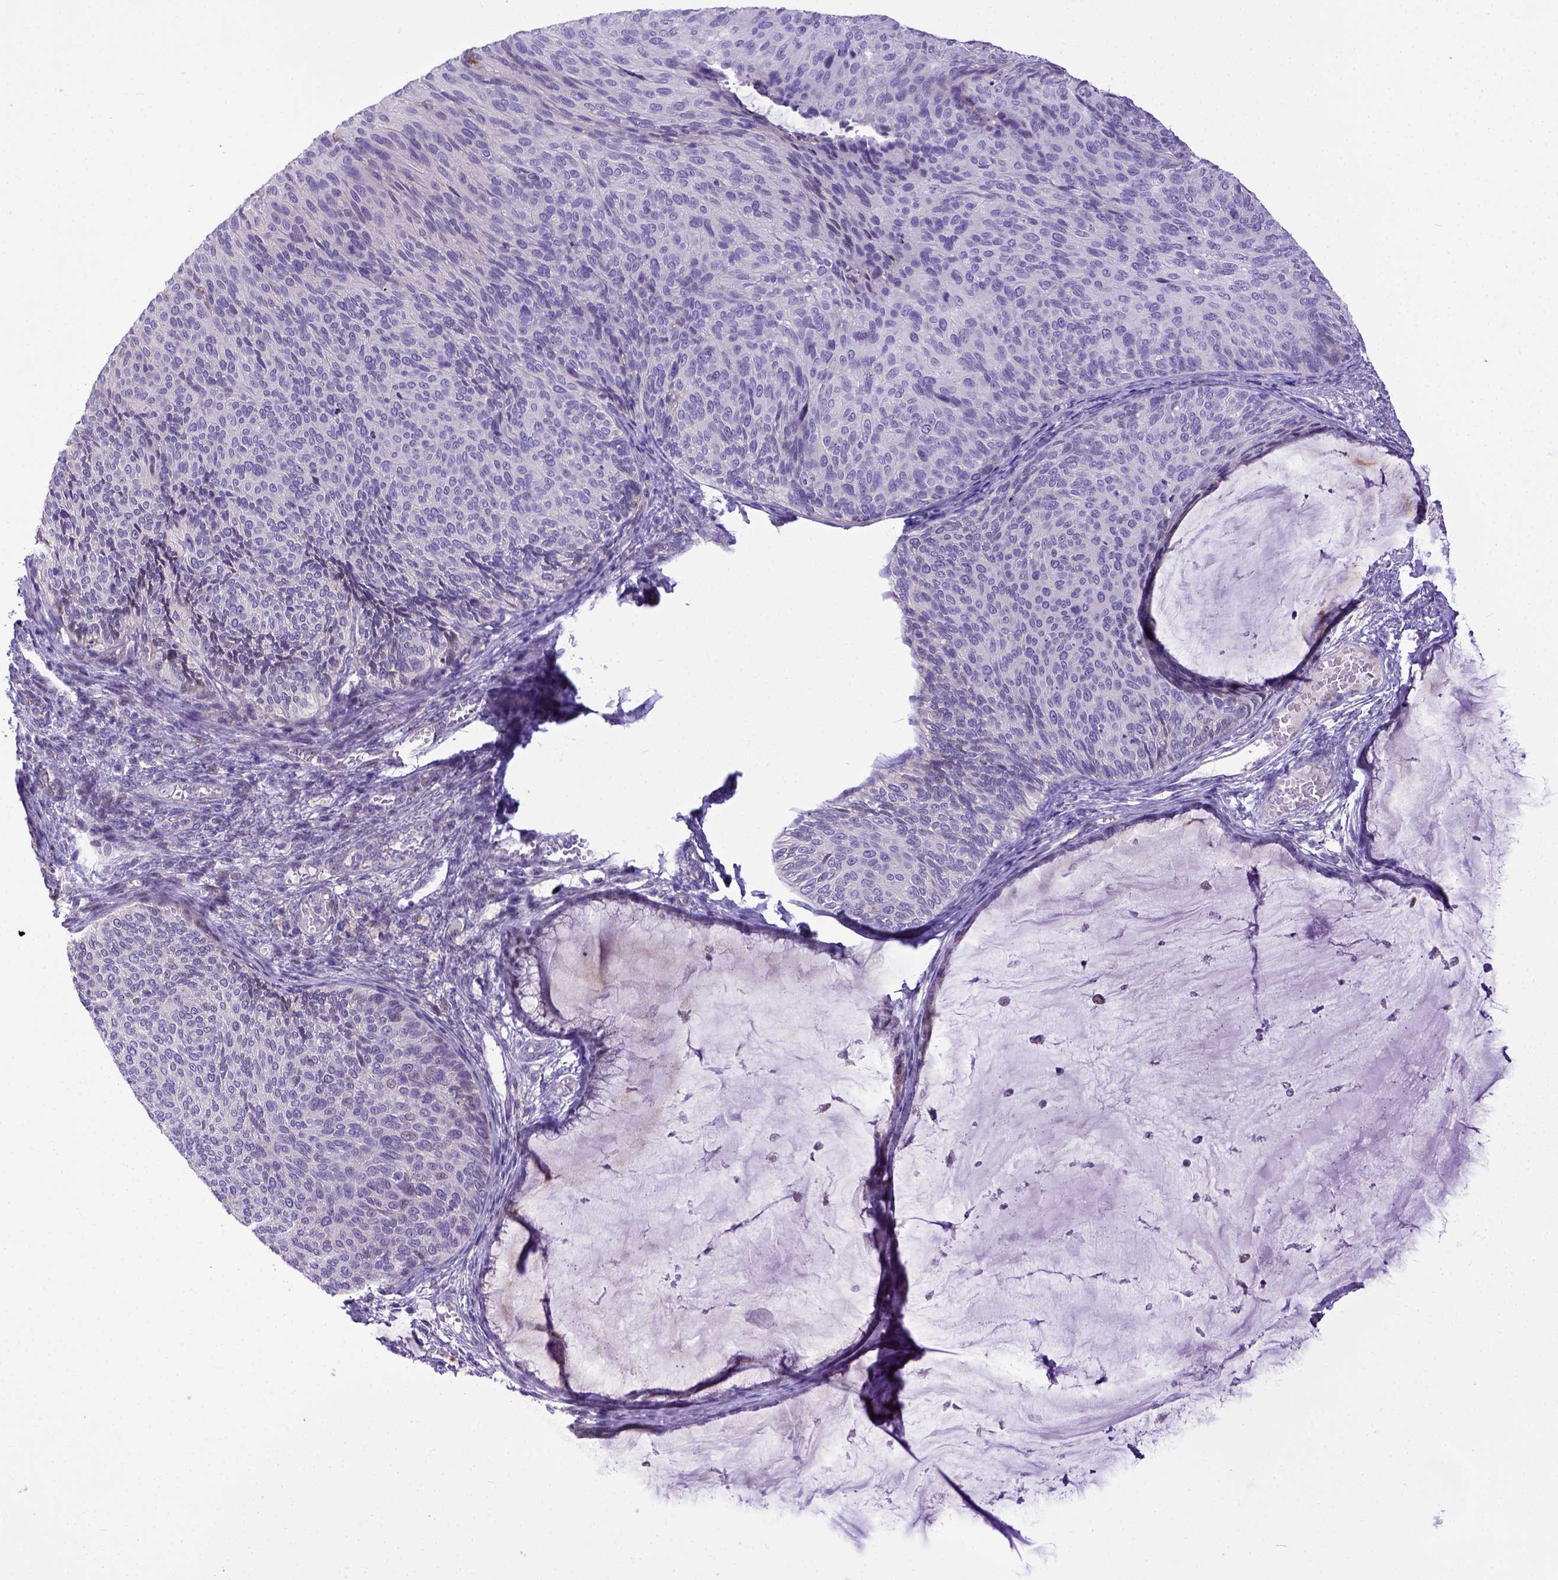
{"staining": {"intensity": "negative", "quantity": "none", "location": "none"}, "tissue": "cervical cancer", "cell_type": "Tumor cells", "image_type": "cancer", "snomed": [{"axis": "morphology", "description": "Squamous cell carcinoma, NOS"}, {"axis": "topography", "description": "Cervix"}], "caption": "IHC photomicrograph of cervical cancer stained for a protein (brown), which shows no staining in tumor cells.", "gene": "CD40", "patient": {"sex": "female", "age": 36}}